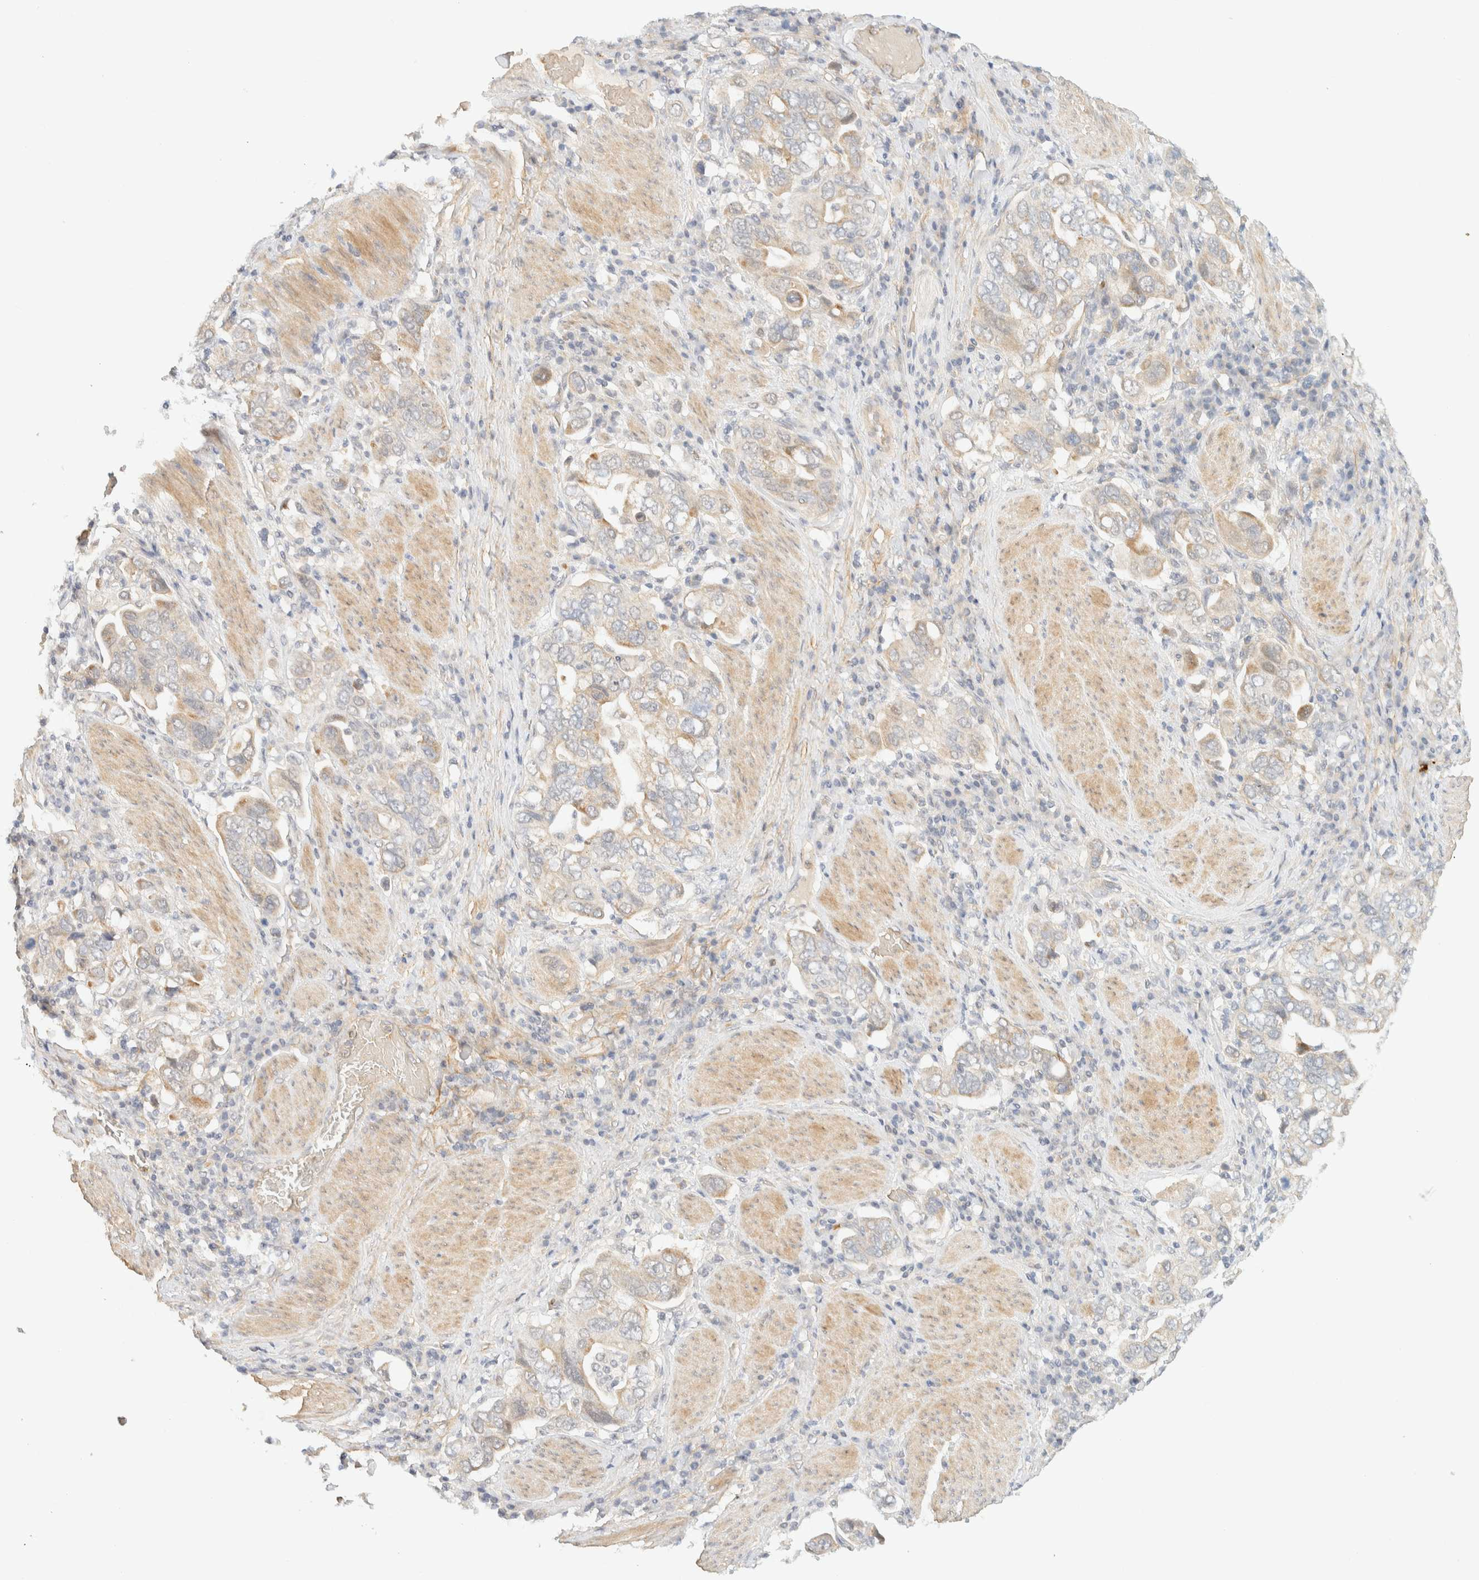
{"staining": {"intensity": "weak", "quantity": "25%-75%", "location": "cytoplasmic/membranous"}, "tissue": "stomach cancer", "cell_type": "Tumor cells", "image_type": "cancer", "snomed": [{"axis": "morphology", "description": "Adenocarcinoma, NOS"}, {"axis": "topography", "description": "Stomach, upper"}], "caption": "About 25%-75% of tumor cells in human stomach adenocarcinoma display weak cytoplasmic/membranous protein staining as visualized by brown immunohistochemical staining.", "gene": "TNK1", "patient": {"sex": "male", "age": 62}}